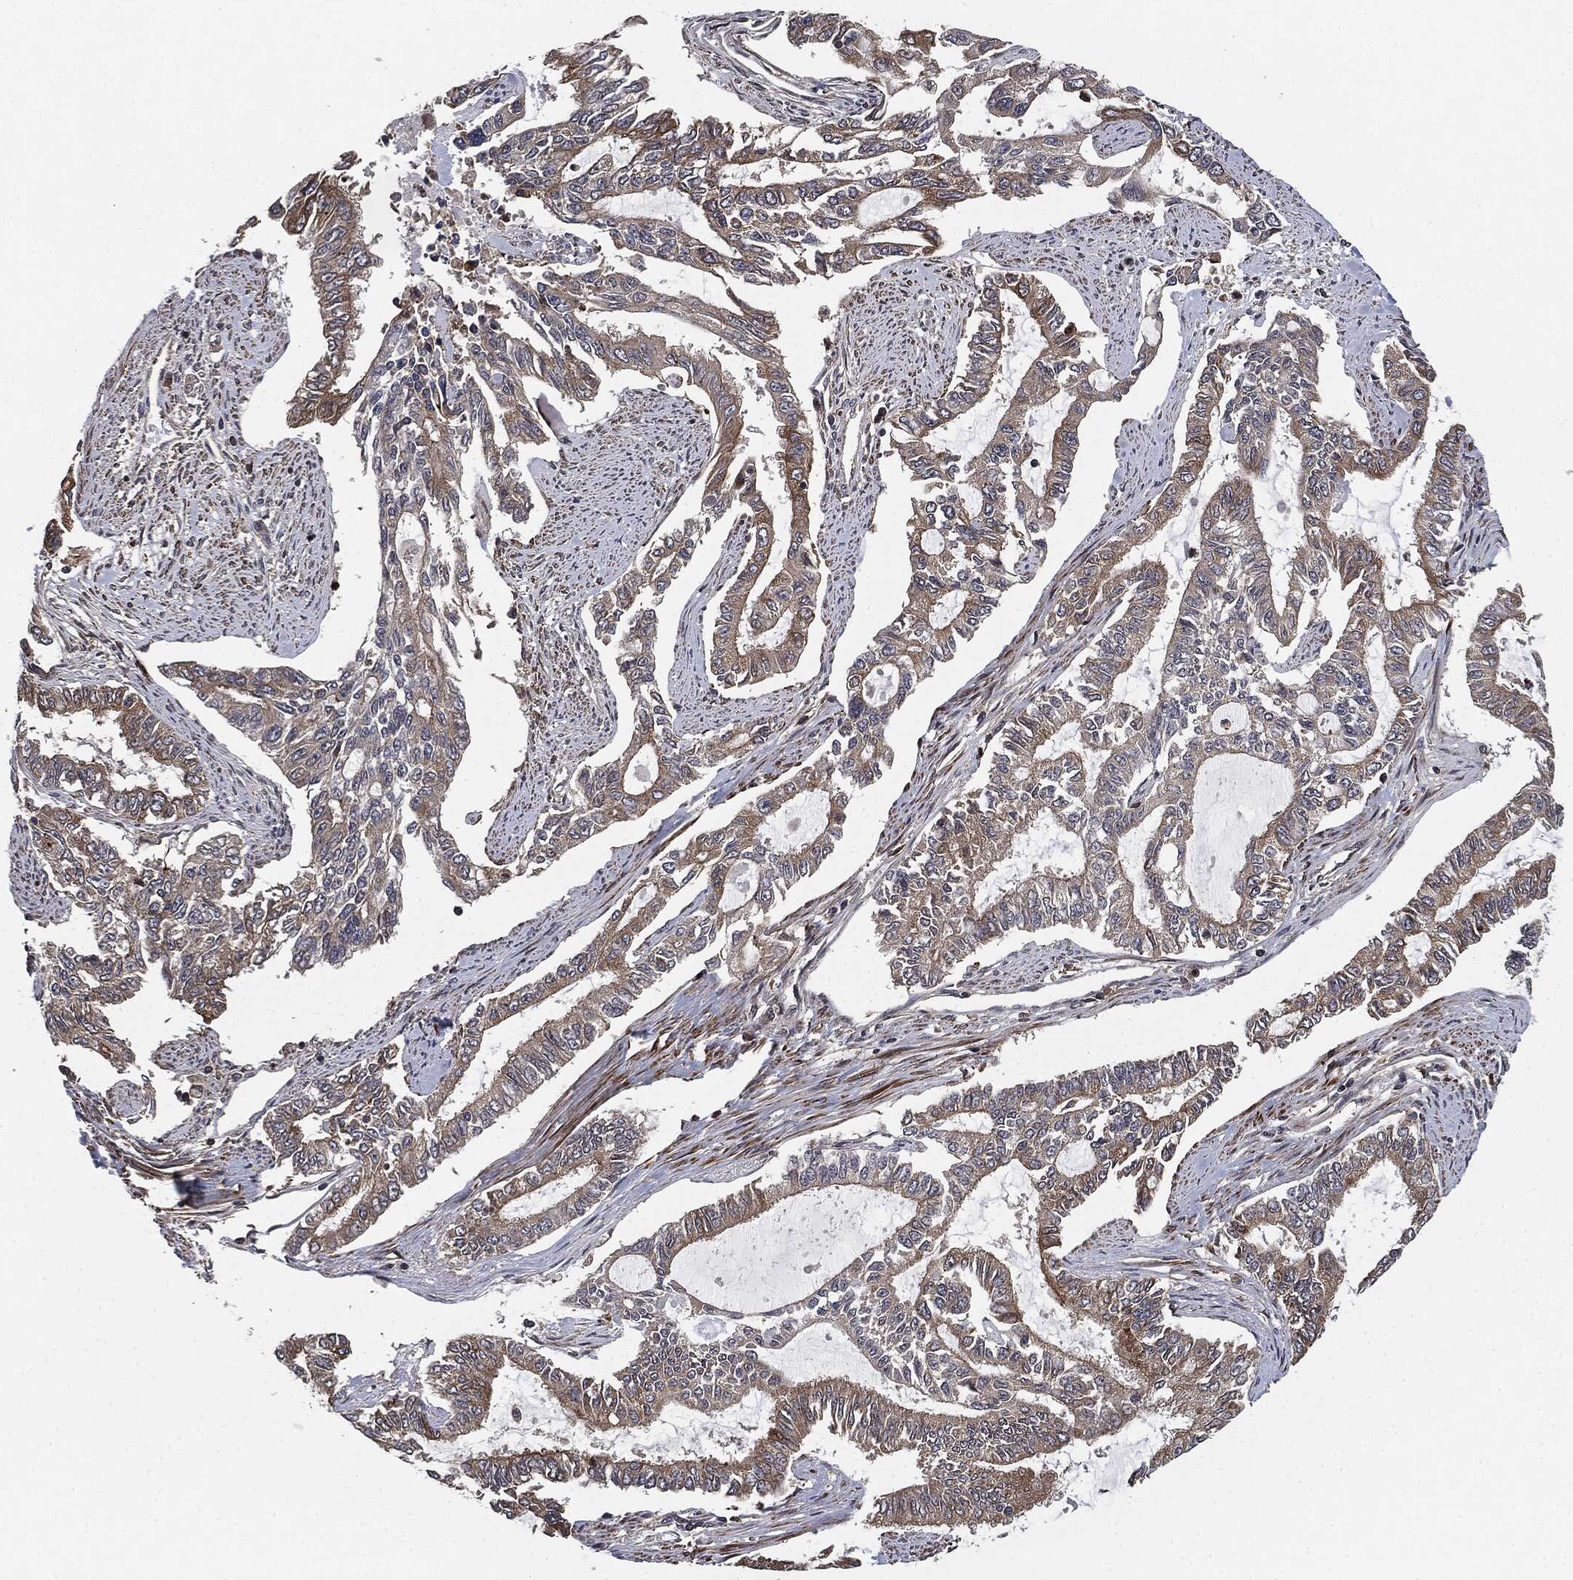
{"staining": {"intensity": "weak", "quantity": "25%-75%", "location": "cytoplasmic/membranous"}, "tissue": "endometrial cancer", "cell_type": "Tumor cells", "image_type": "cancer", "snomed": [{"axis": "morphology", "description": "Adenocarcinoma, NOS"}, {"axis": "topography", "description": "Uterus"}], "caption": "Endometrial cancer stained for a protein displays weak cytoplasmic/membranous positivity in tumor cells.", "gene": "UBR1", "patient": {"sex": "female", "age": 59}}